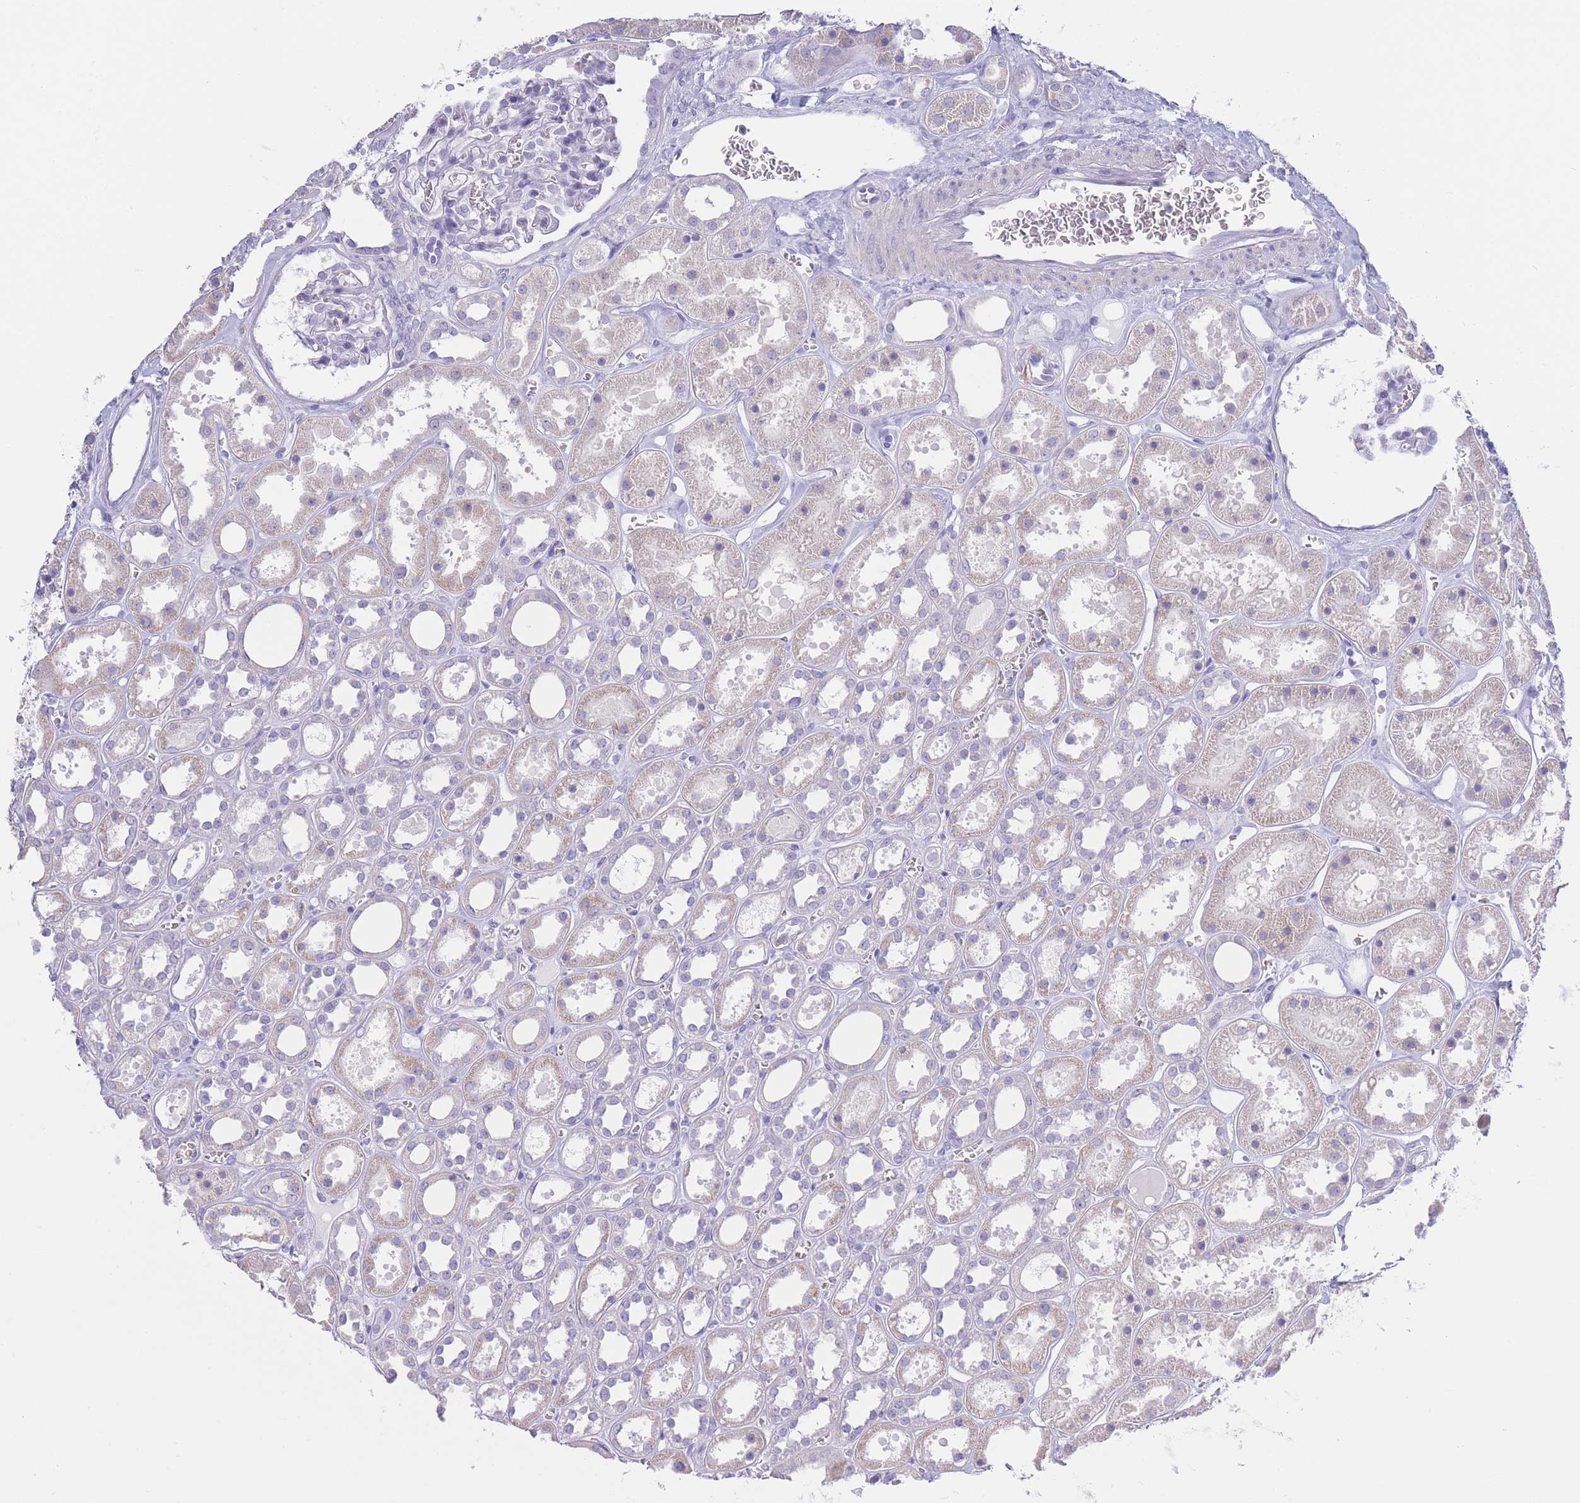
{"staining": {"intensity": "negative", "quantity": "none", "location": "none"}, "tissue": "kidney", "cell_type": "Cells in glomeruli", "image_type": "normal", "snomed": [{"axis": "morphology", "description": "Normal tissue, NOS"}, {"axis": "topography", "description": "Kidney"}], "caption": "Immunohistochemical staining of normal human kidney displays no significant expression in cells in glomeruli.", "gene": "CD37", "patient": {"sex": "female", "age": 41}}